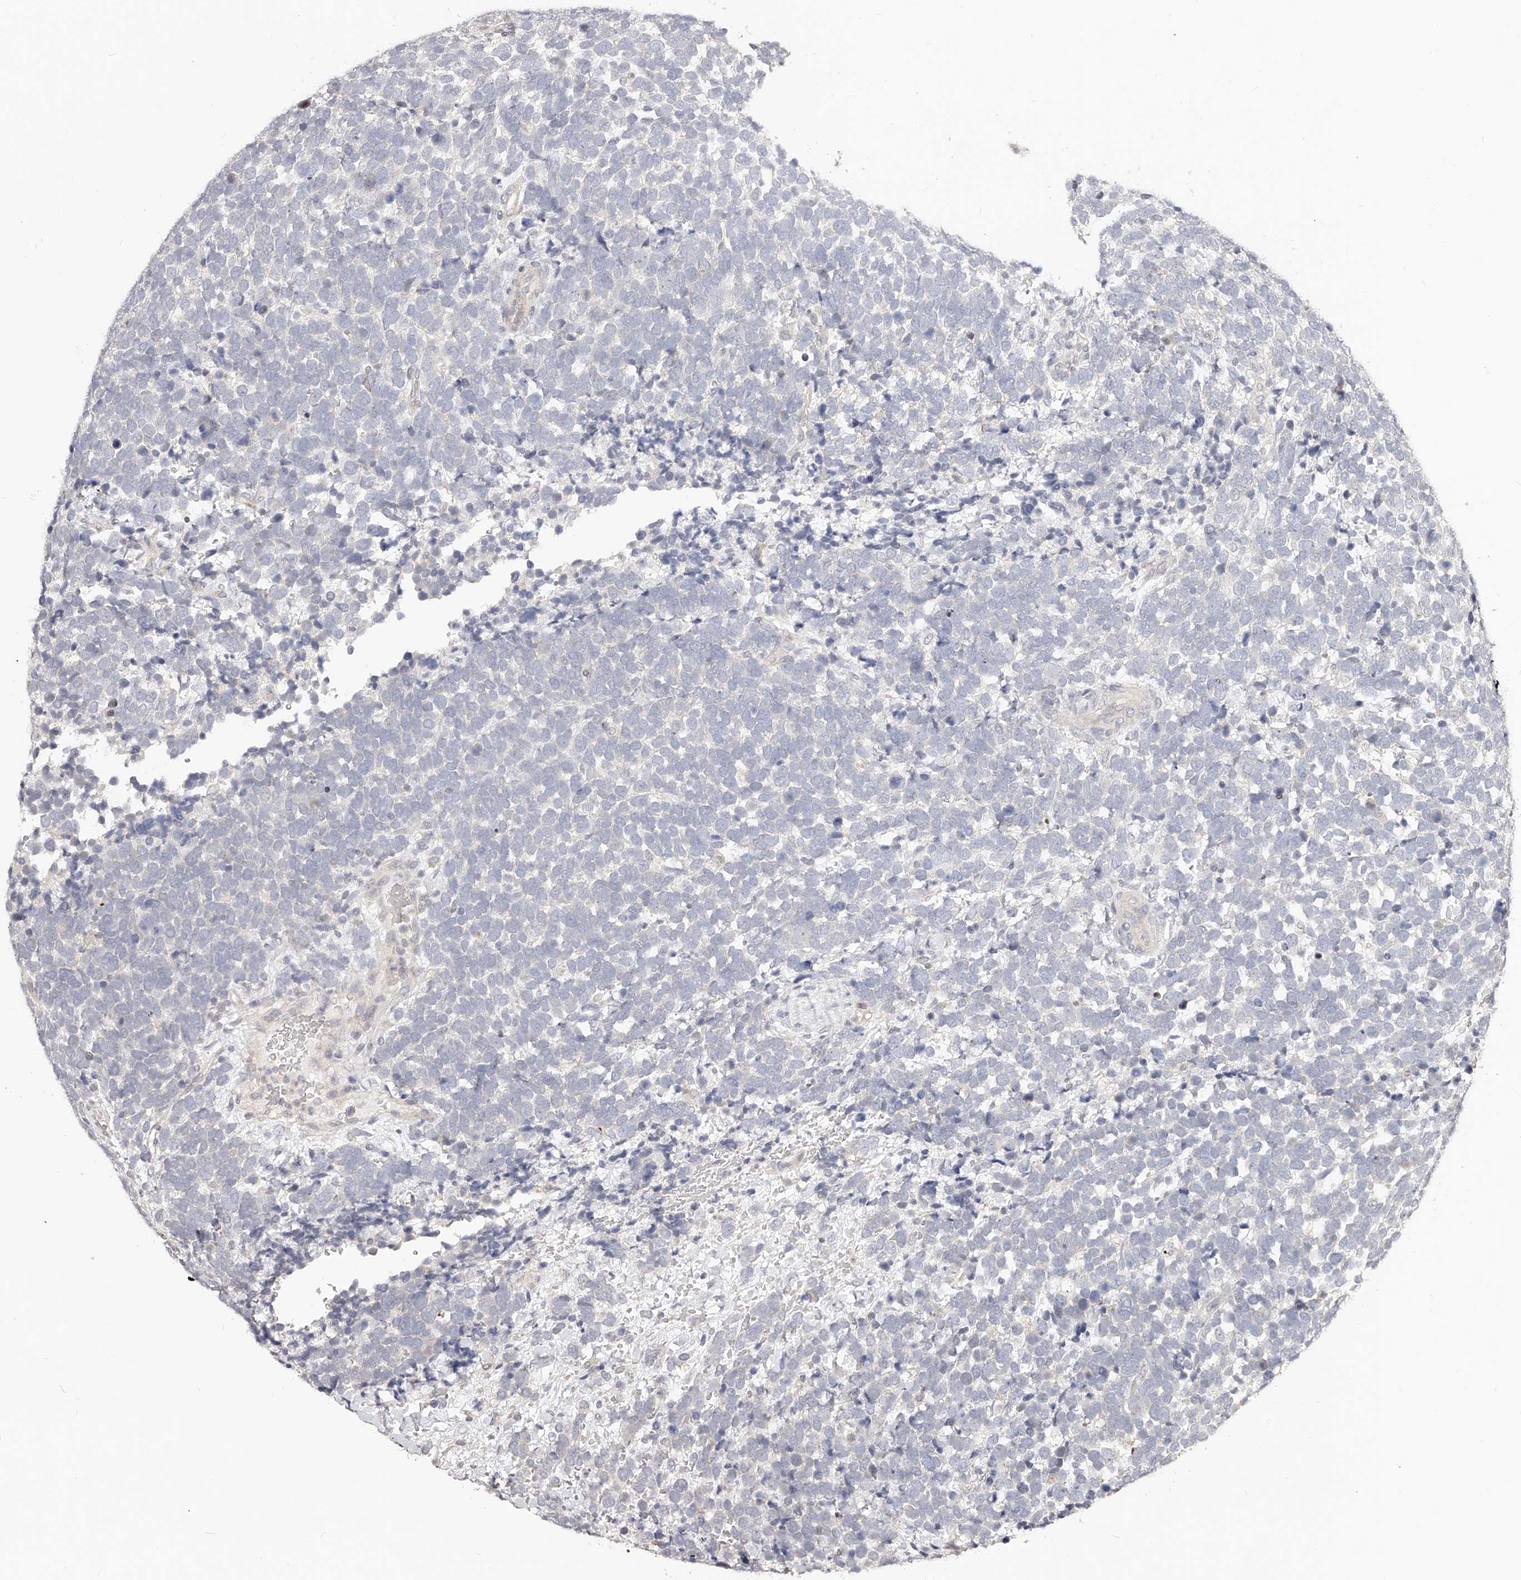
{"staining": {"intensity": "negative", "quantity": "none", "location": "none"}, "tissue": "urothelial cancer", "cell_type": "Tumor cells", "image_type": "cancer", "snomed": [{"axis": "morphology", "description": "Urothelial carcinoma, High grade"}, {"axis": "topography", "description": "Urinary bladder"}], "caption": "High power microscopy histopathology image of an immunohistochemistry (IHC) photomicrograph of urothelial cancer, revealing no significant positivity in tumor cells. (DAB immunohistochemistry (IHC) visualized using brightfield microscopy, high magnification).", "gene": "ZNF789", "patient": {"sex": "female", "age": 82}}